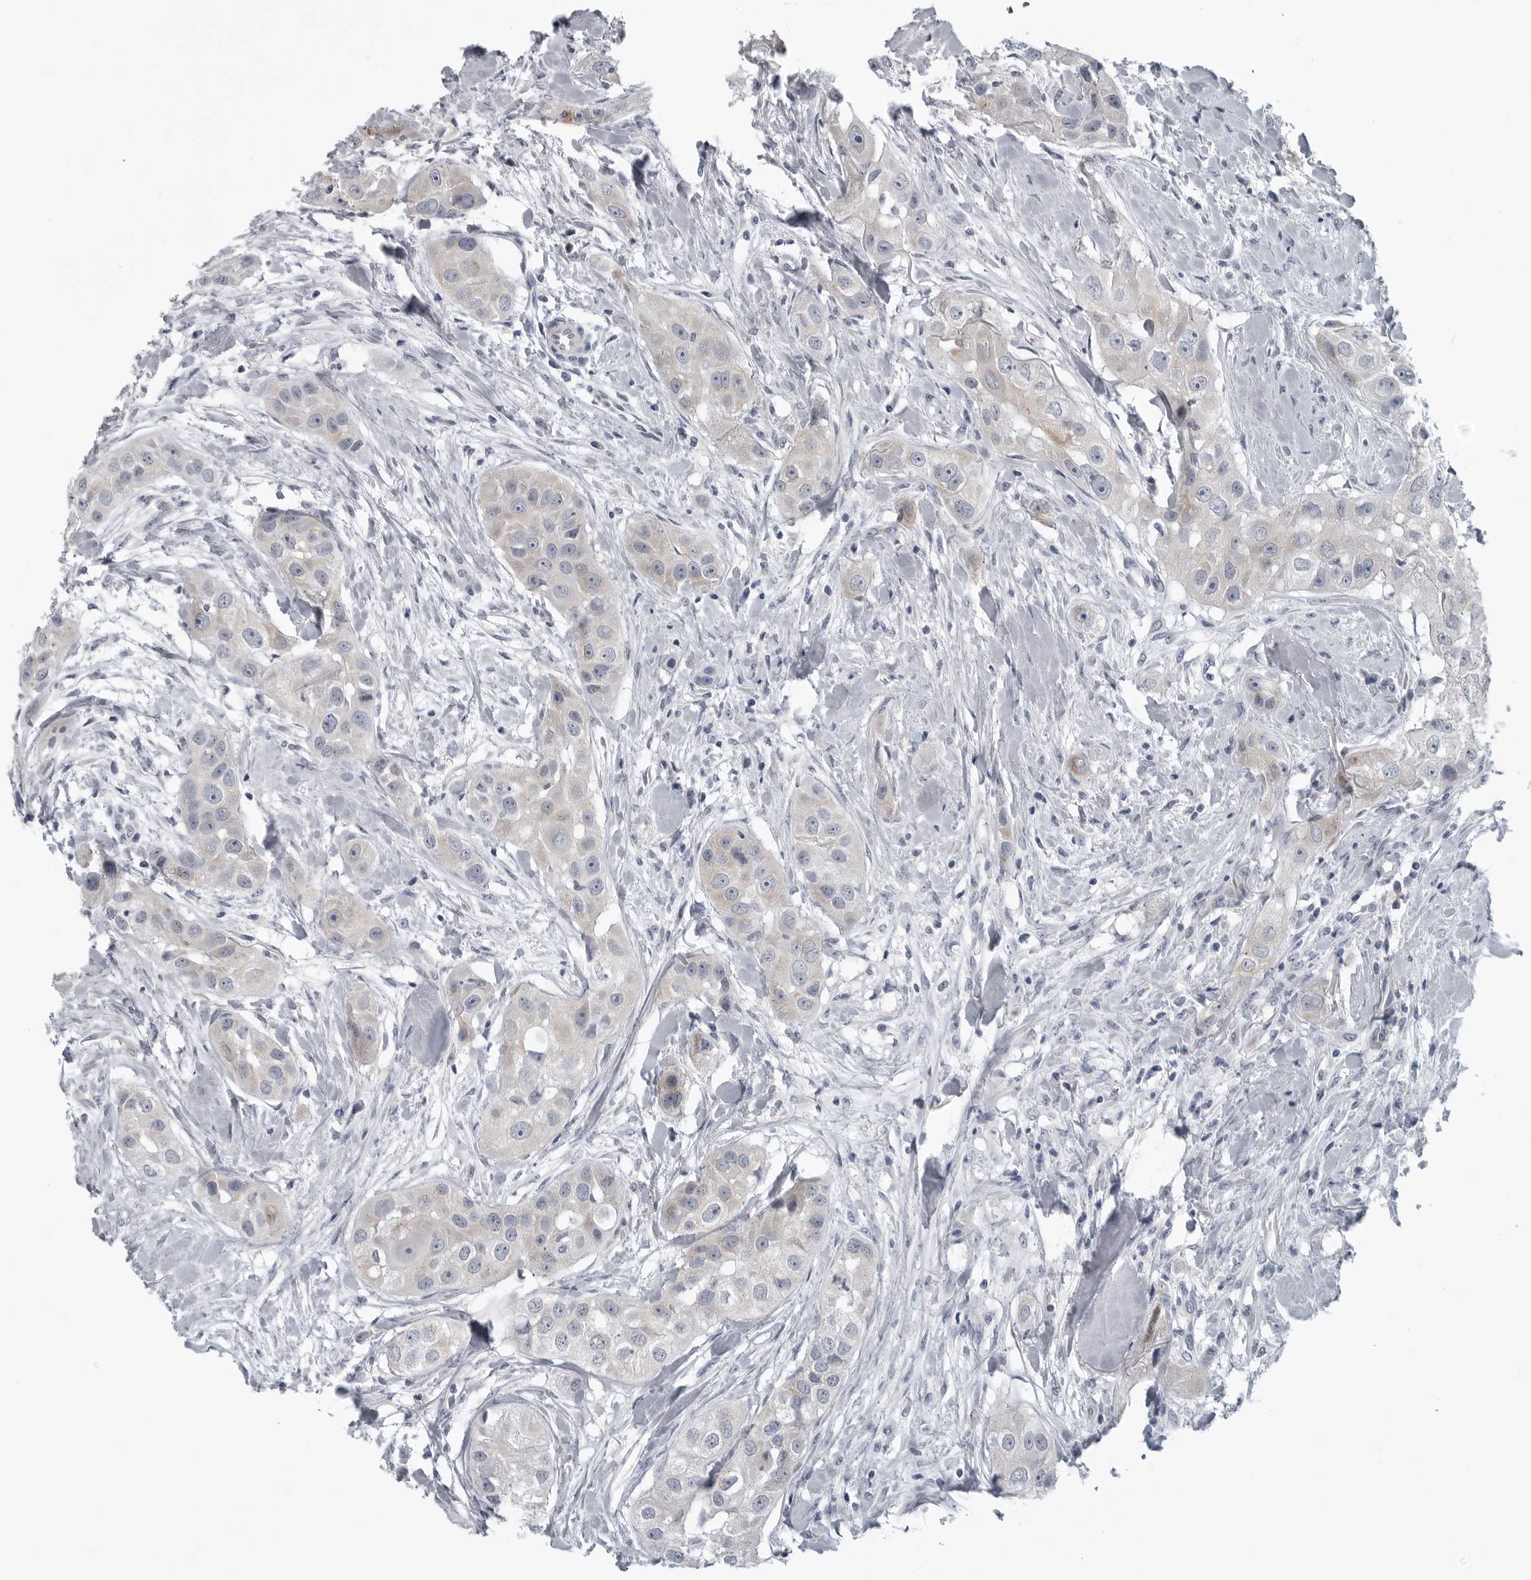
{"staining": {"intensity": "negative", "quantity": "none", "location": "none"}, "tissue": "head and neck cancer", "cell_type": "Tumor cells", "image_type": "cancer", "snomed": [{"axis": "morphology", "description": "Normal tissue, NOS"}, {"axis": "morphology", "description": "Squamous cell carcinoma, NOS"}, {"axis": "topography", "description": "Skeletal muscle"}, {"axis": "topography", "description": "Head-Neck"}], "caption": "The image reveals no significant staining in tumor cells of head and neck cancer.", "gene": "MYOC", "patient": {"sex": "male", "age": 51}}